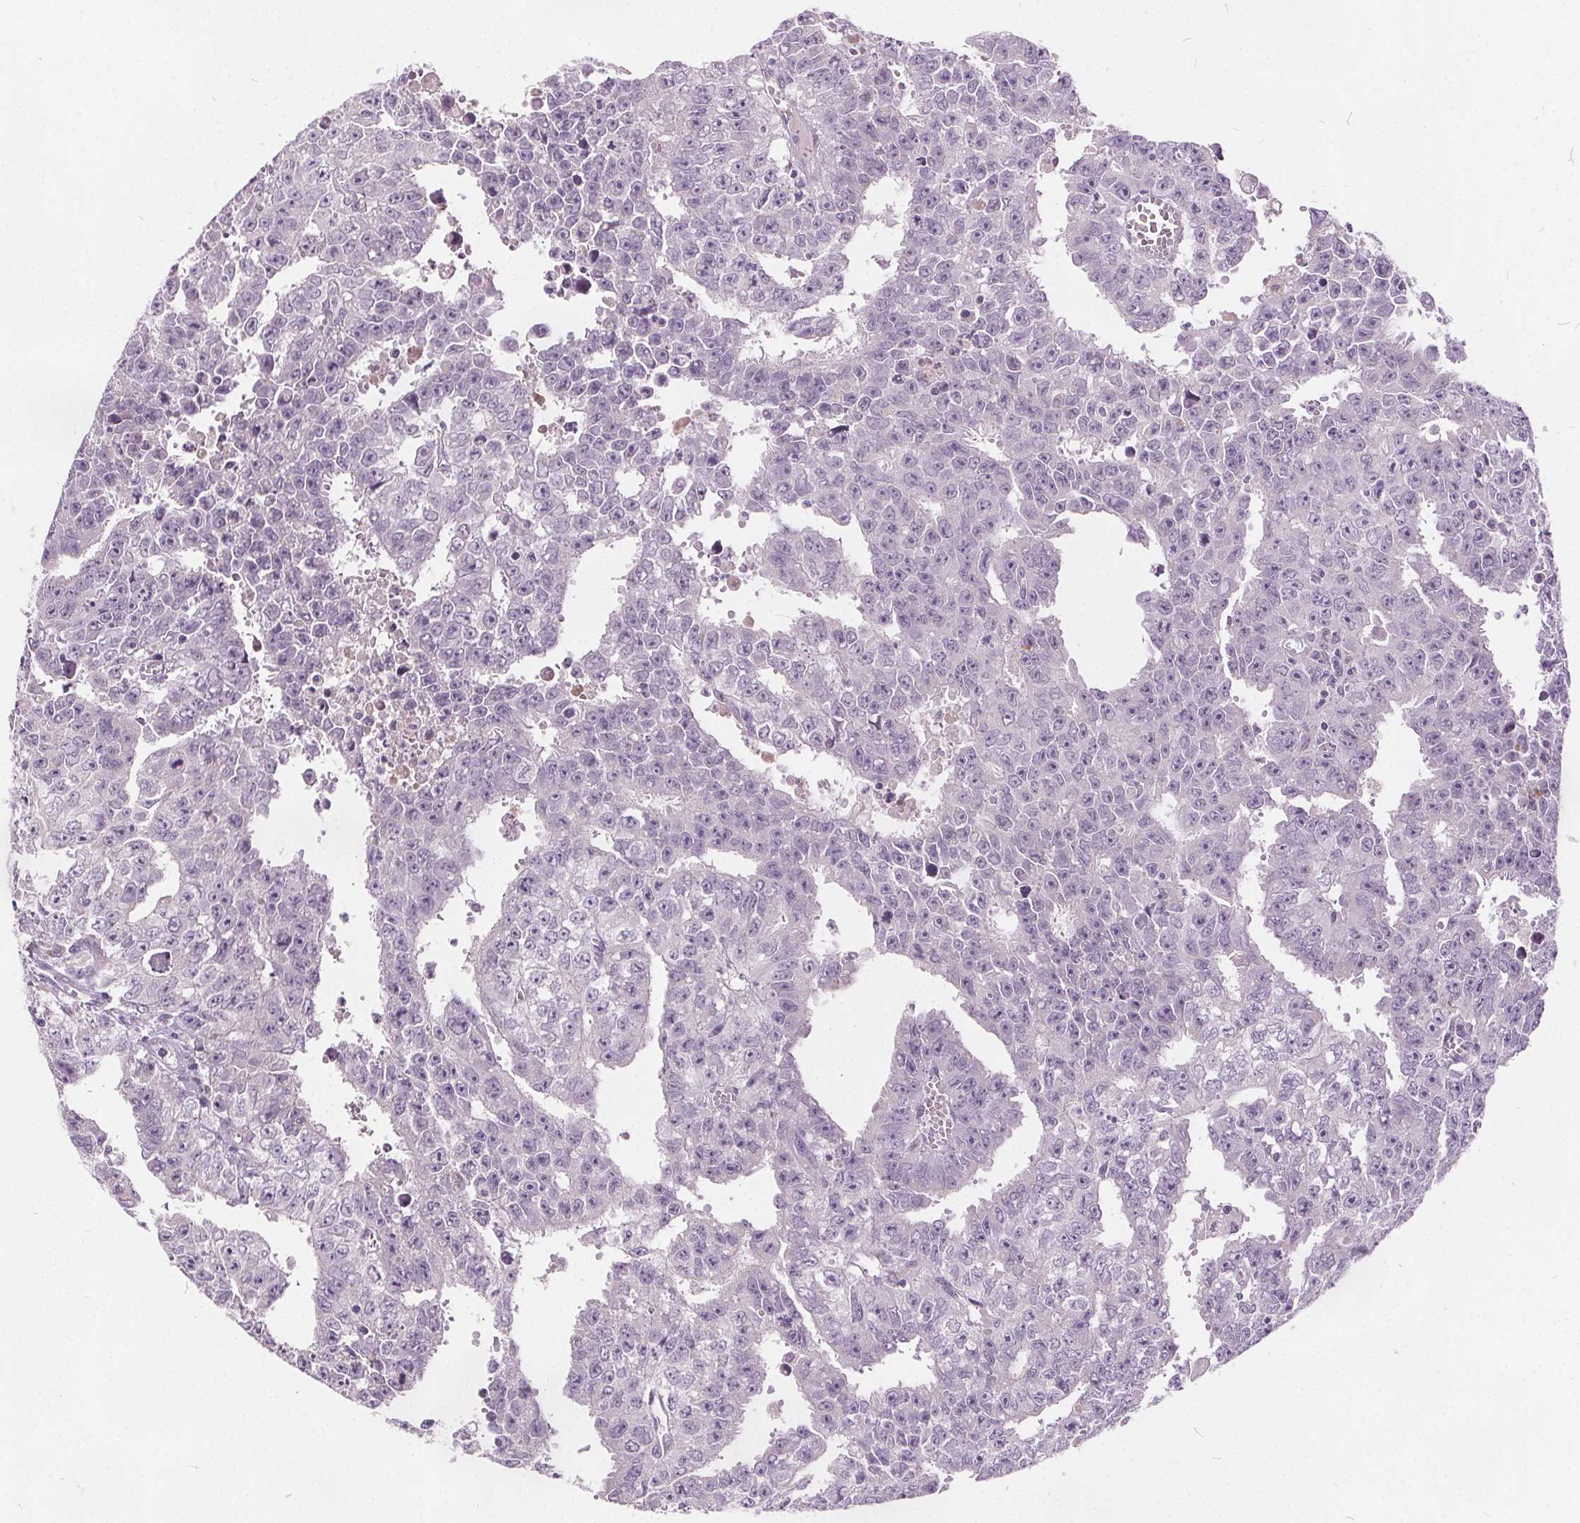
{"staining": {"intensity": "negative", "quantity": "none", "location": "none"}, "tissue": "testis cancer", "cell_type": "Tumor cells", "image_type": "cancer", "snomed": [{"axis": "morphology", "description": "Carcinoma, Embryonal, NOS"}, {"axis": "morphology", "description": "Teratoma, malignant, NOS"}, {"axis": "topography", "description": "Testis"}], "caption": "Human malignant teratoma (testis) stained for a protein using IHC demonstrates no positivity in tumor cells.", "gene": "ACOX2", "patient": {"sex": "male", "age": 24}}